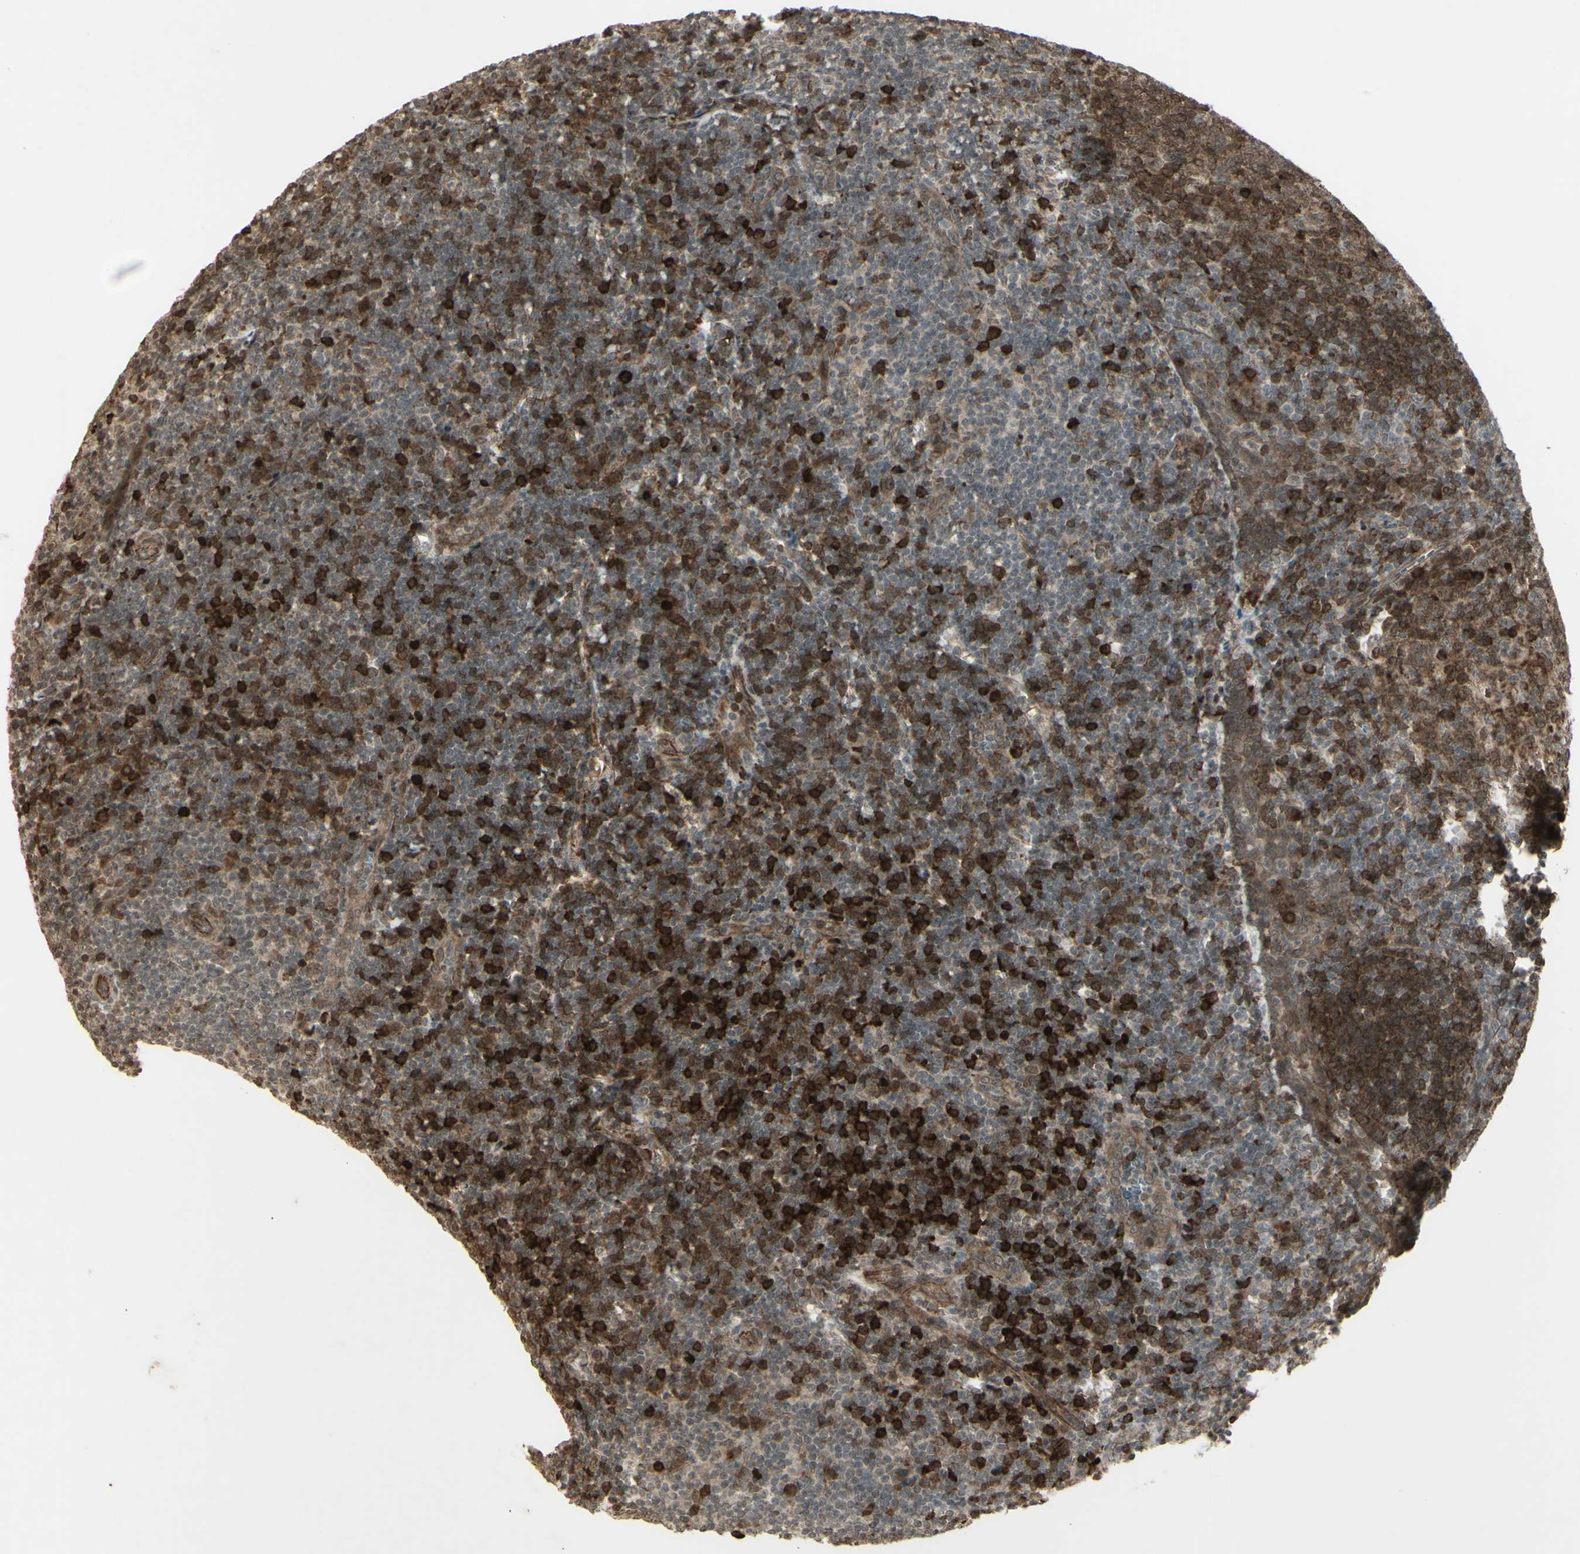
{"staining": {"intensity": "strong", "quantity": ">75%", "location": "cytoplasmic/membranous"}, "tissue": "tonsil", "cell_type": "Germinal center cells", "image_type": "normal", "snomed": [{"axis": "morphology", "description": "Normal tissue, NOS"}, {"axis": "topography", "description": "Tonsil"}], "caption": "Tonsil stained with DAB IHC exhibits high levels of strong cytoplasmic/membranous positivity in about >75% of germinal center cells. (DAB IHC, brown staining for protein, blue staining for nuclei).", "gene": "BLNK", "patient": {"sex": "male", "age": 31}}